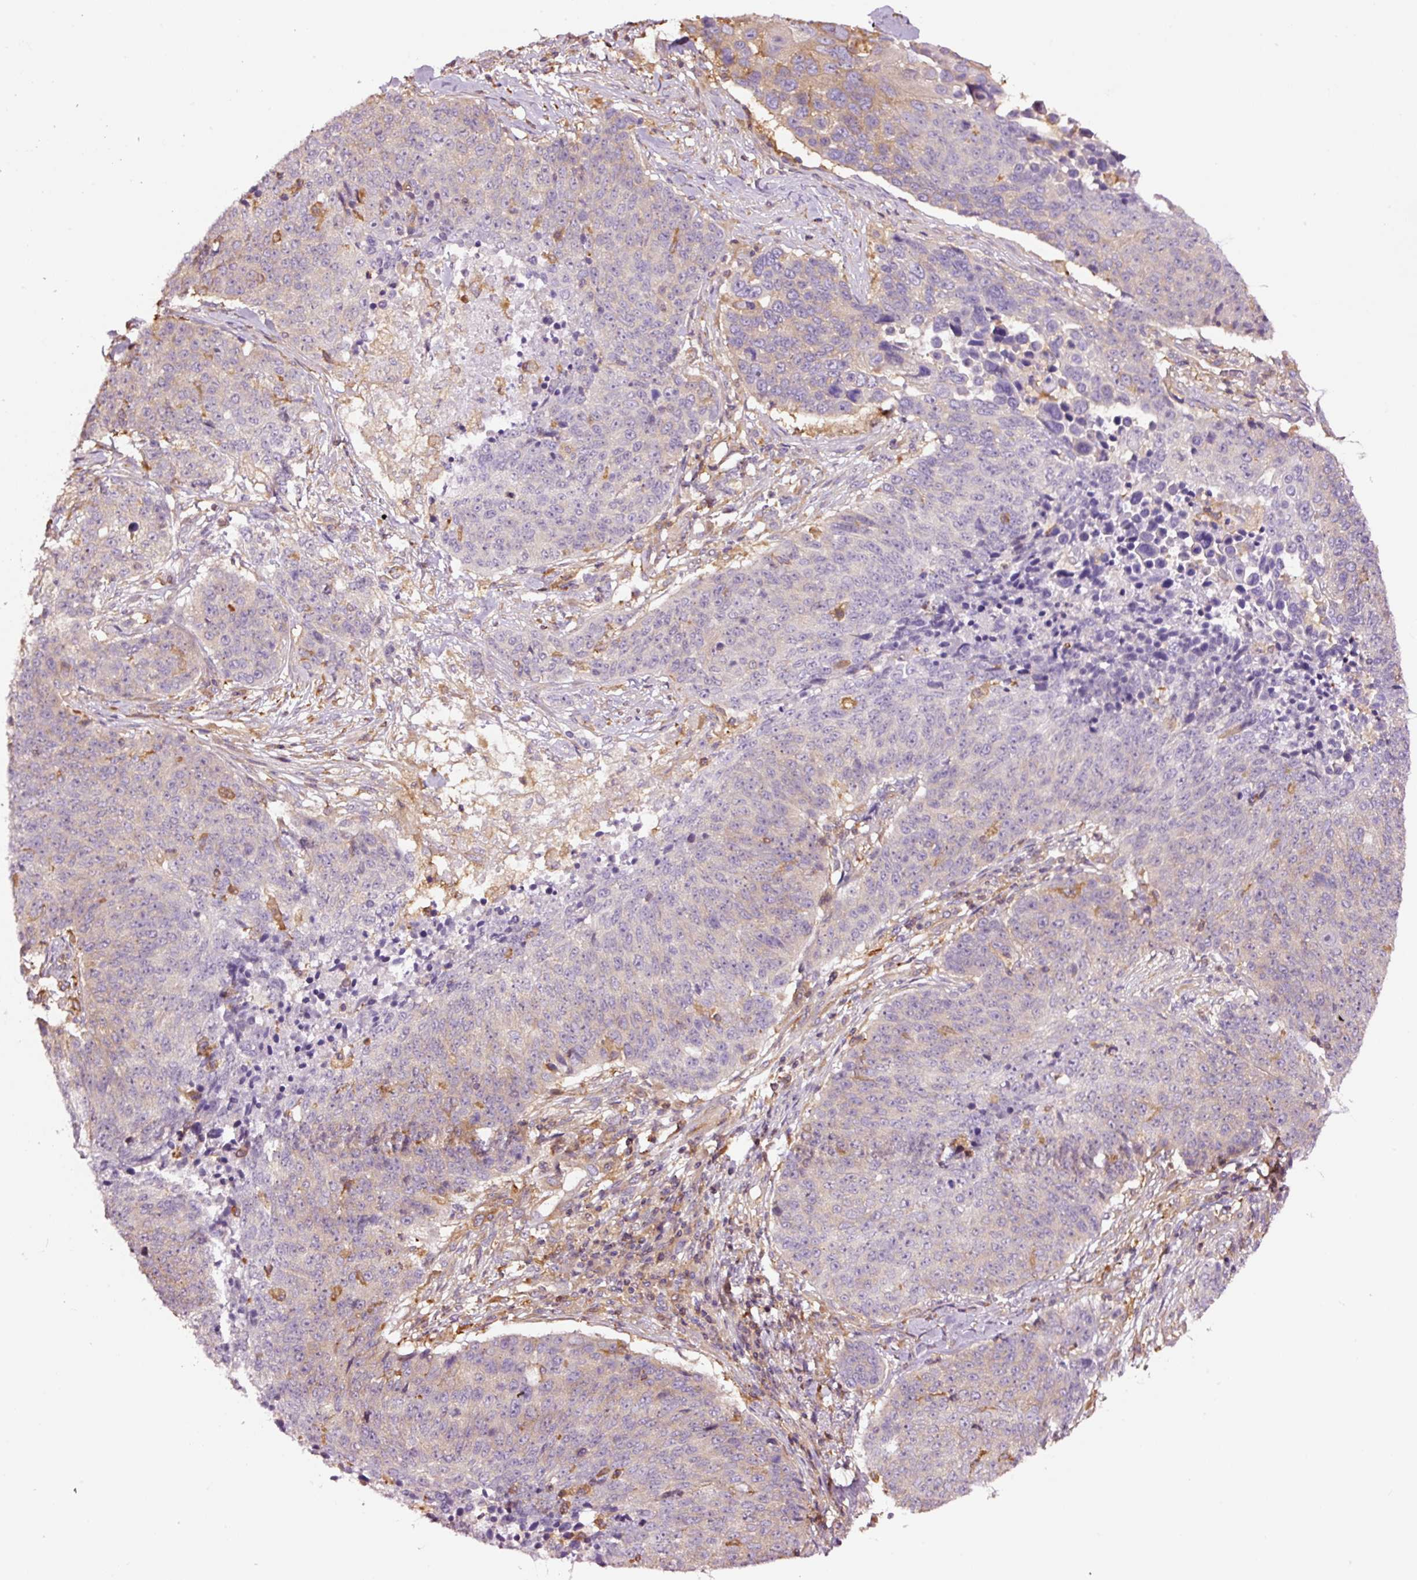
{"staining": {"intensity": "weak", "quantity": "<25%", "location": "cytoplasmic/membranous"}, "tissue": "lung cancer", "cell_type": "Tumor cells", "image_type": "cancer", "snomed": [{"axis": "morphology", "description": "Normal tissue, NOS"}, {"axis": "morphology", "description": "Squamous cell carcinoma, NOS"}, {"axis": "topography", "description": "Lymph node"}, {"axis": "topography", "description": "Lung"}], "caption": "Immunohistochemistry (IHC) of lung cancer displays no expression in tumor cells.", "gene": "METAP1", "patient": {"sex": "male", "age": 66}}